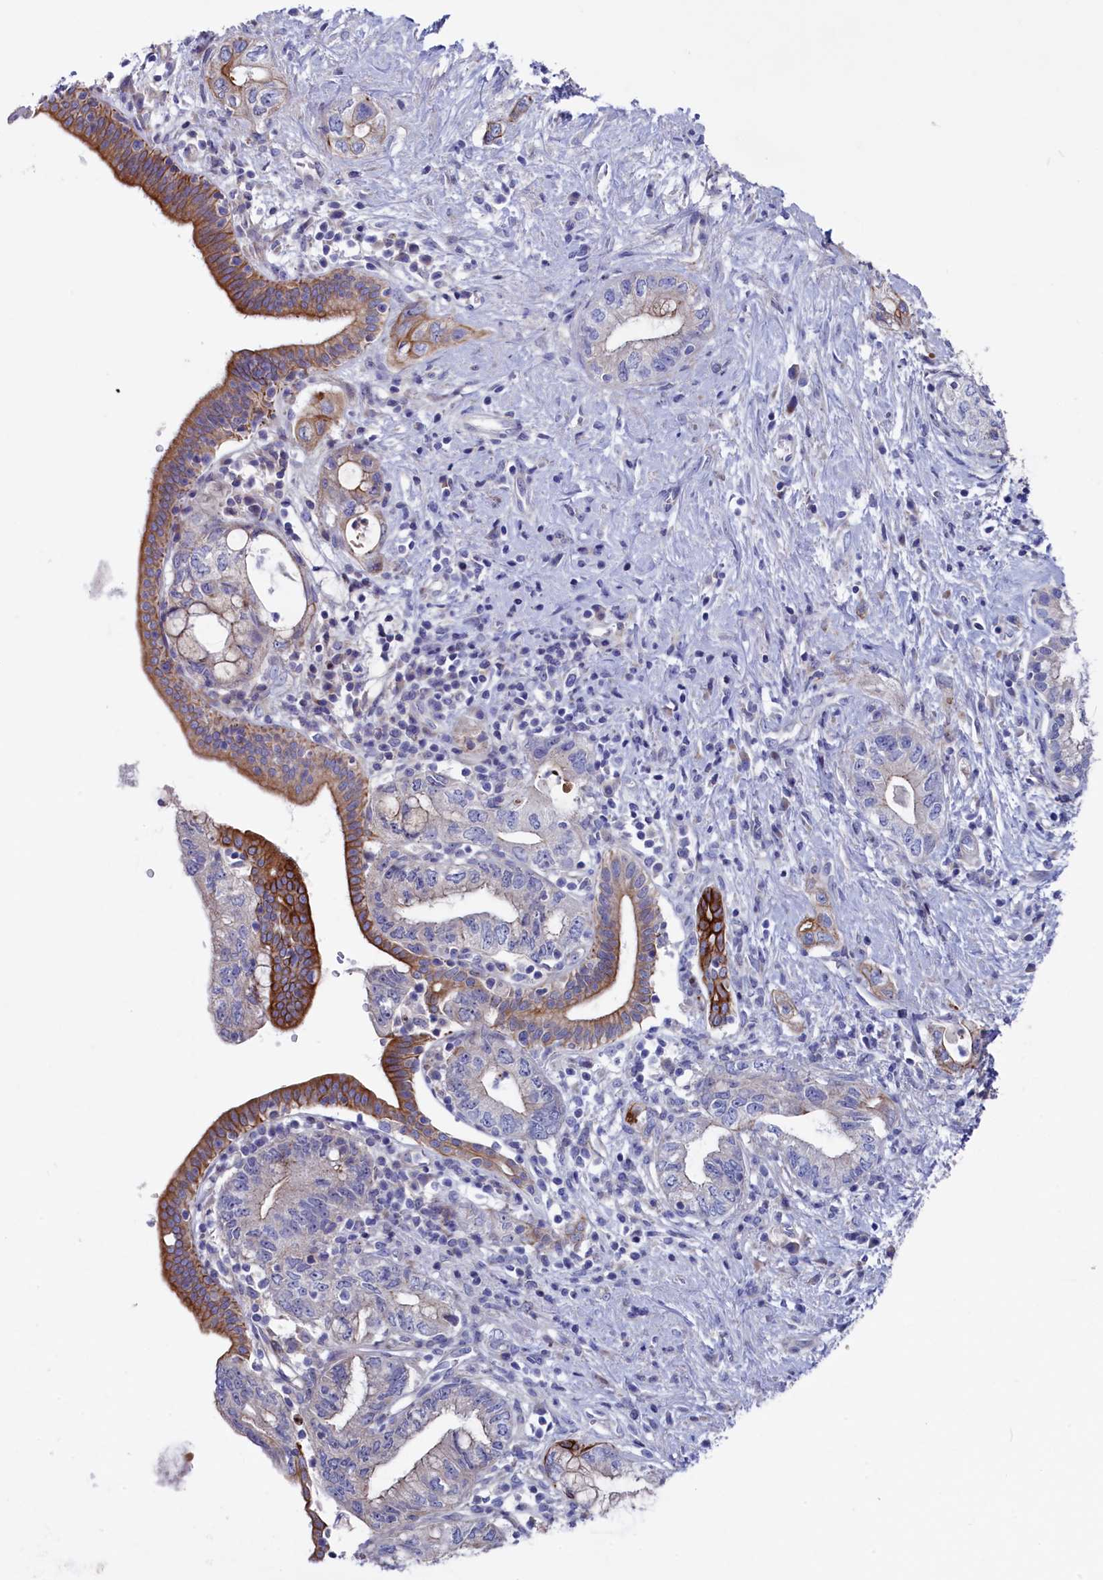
{"staining": {"intensity": "moderate", "quantity": "25%-75%", "location": "cytoplasmic/membranous"}, "tissue": "pancreatic cancer", "cell_type": "Tumor cells", "image_type": "cancer", "snomed": [{"axis": "morphology", "description": "Adenocarcinoma, NOS"}, {"axis": "topography", "description": "Pancreas"}], "caption": "Protein staining shows moderate cytoplasmic/membranous expression in about 25%-75% of tumor cells in pancreatic cancer.", "gene": "NUDT7", "patient": {"sex": "female", "age": 73}}